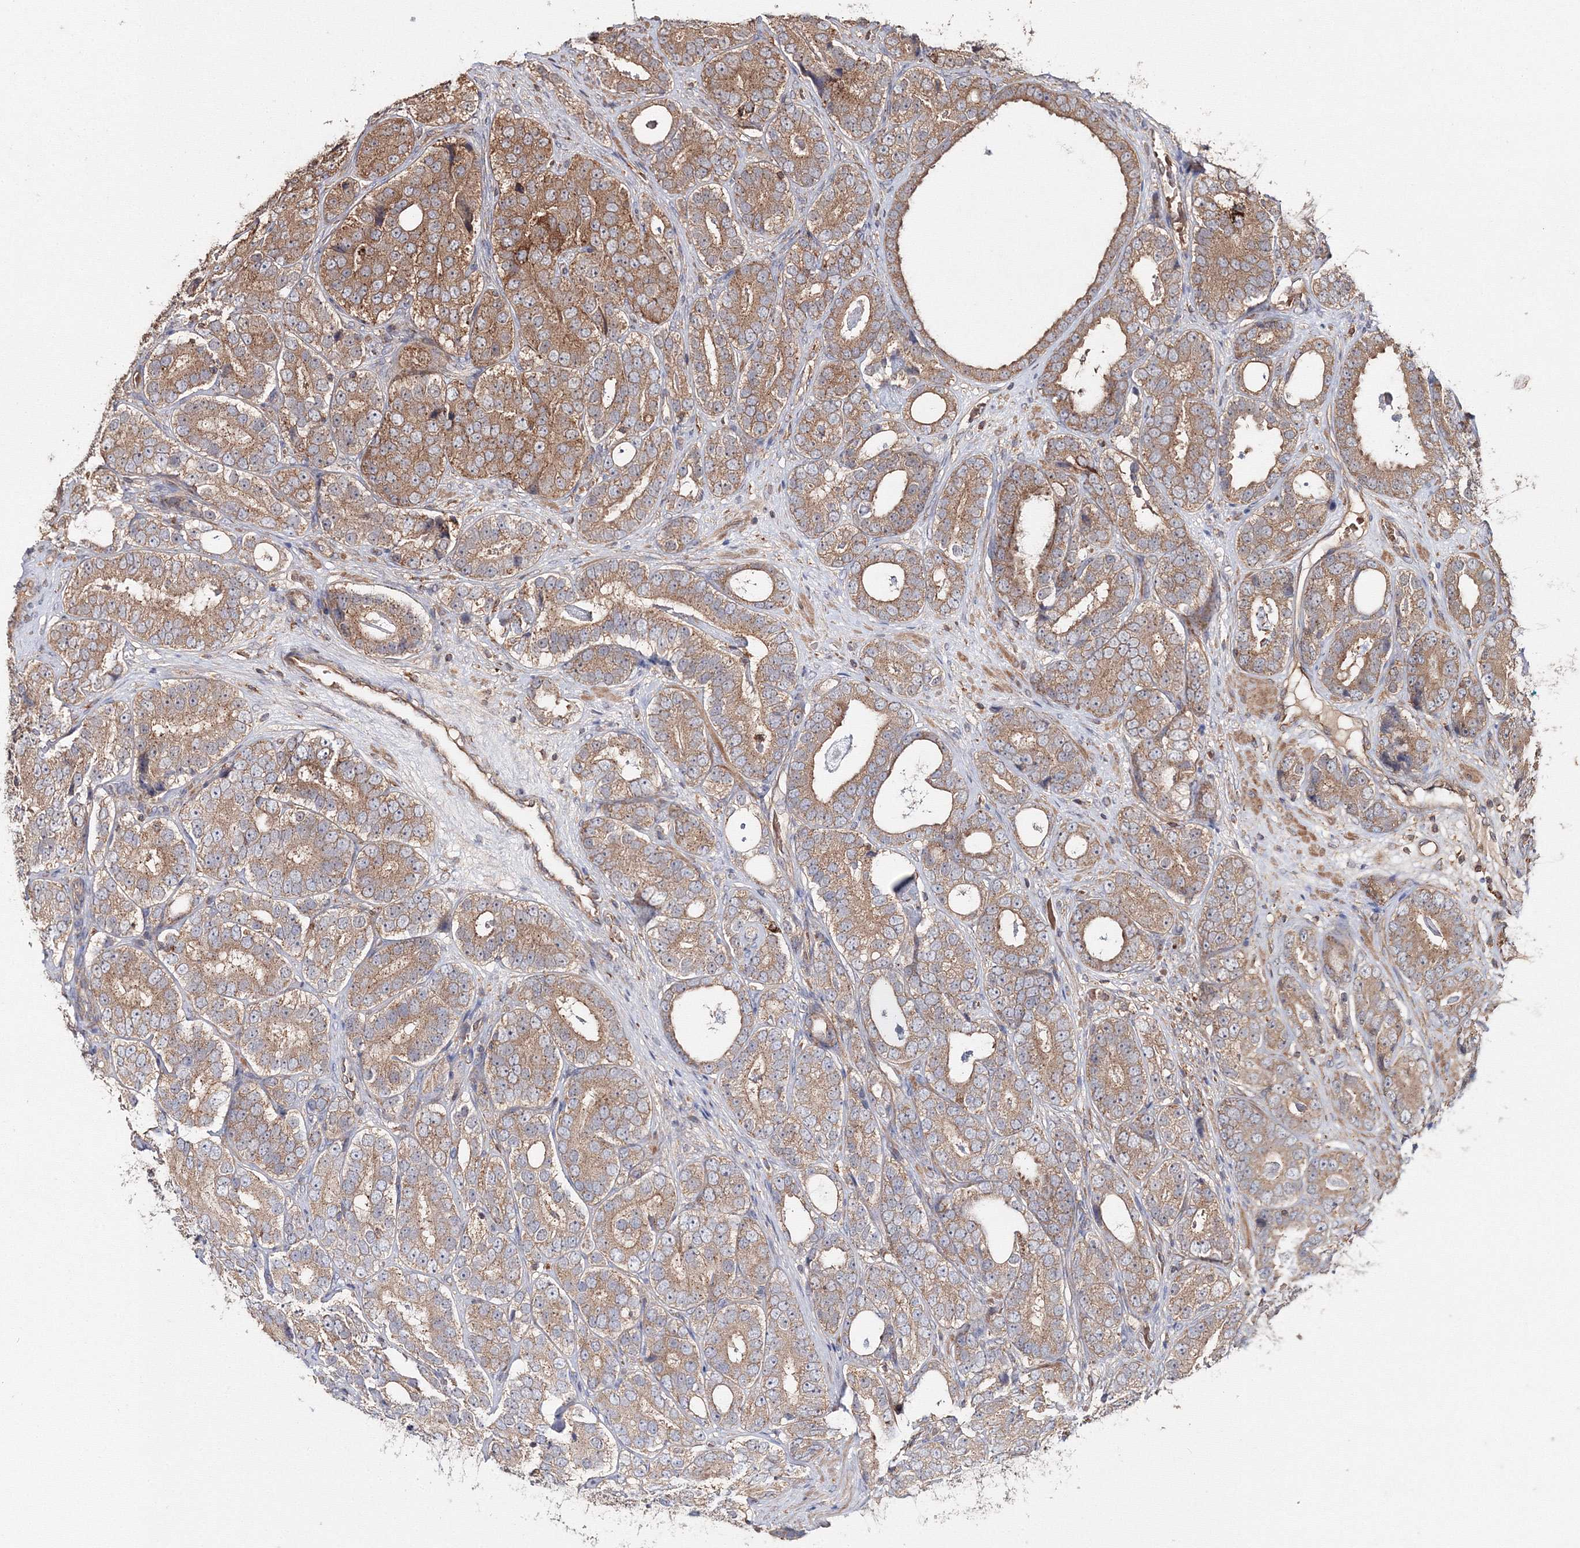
{"staining": {"intensity": "moderate", "quantity": ">75%", "location": "cytoplasmic/membranous"}, "tissue": "prostate cancer", "cell_type": "Tumor cells", "image_type": "cancer", "snomed": [{"axis": "morphology", "description": "Adenocarcinoma, High grade"}, {"axis": "topography", "description": "Prostate"}], "caption": "Tumor cells show medium levels of moderate cytoplasmic/membranous positivity in about >75% of cells in prostate cancer. (IHC, brightfield microscopy, high magnification).", "gene": "DDO", "patient": {"sex": "male", "age": 56}}